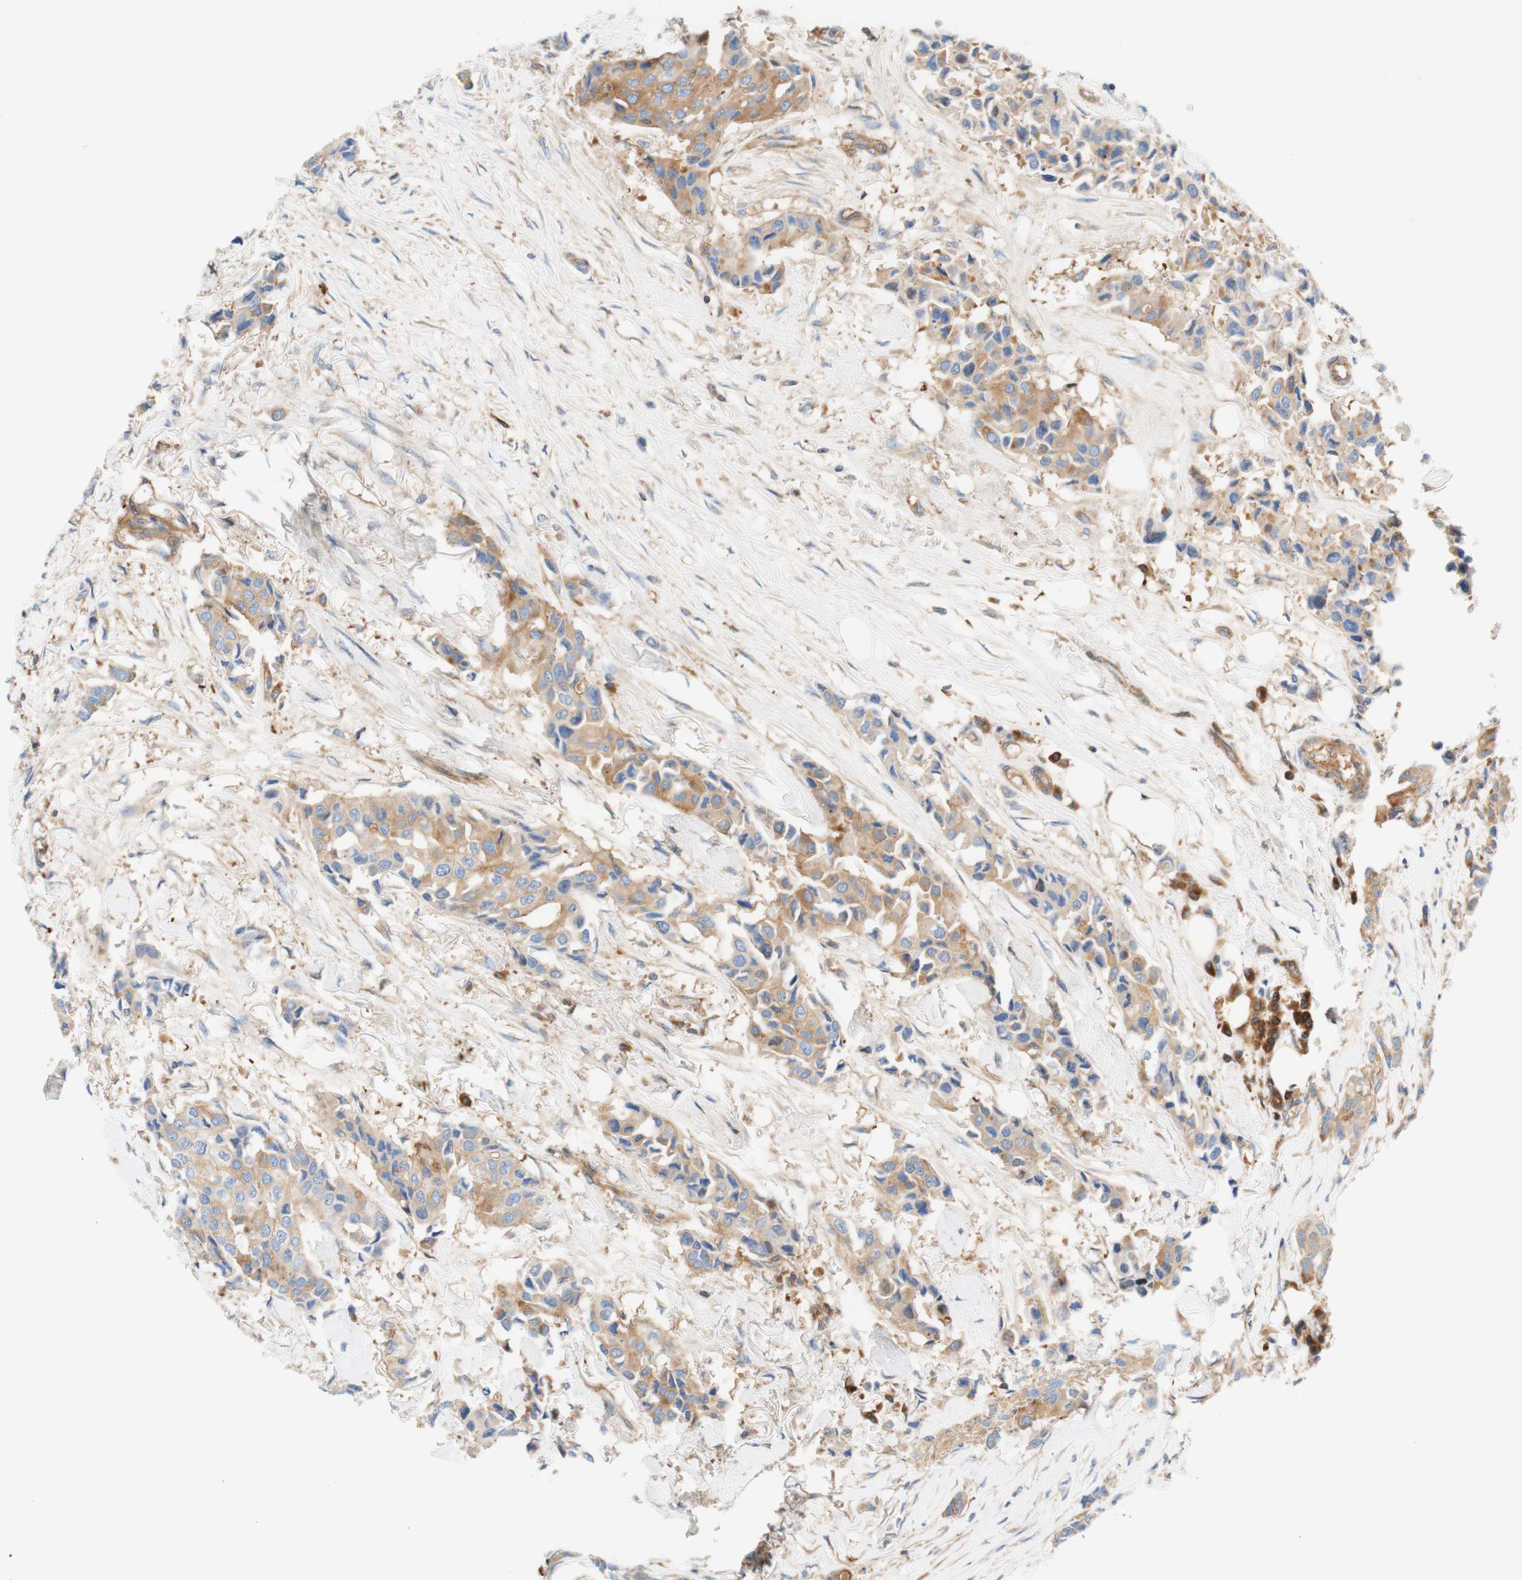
{"staining": {"intensity": "weak", "quantity": ">75%", "location": "cytoplasmic/membranous"}, "tissue": "breast cancer", "cell_type": "Tumor cells", "image_type": "cancer", "snomed": [{"axis": "morphology", "description": "Duct carcinoma"}, {"axis": "topography", "description": "Breast"}], "caption": "Immunohistochemistry of human invasive ductal carcinoma (breast) shows low levels of weak cytoplasmic/membranous staining in about >75% of tumor cells. The staining is performed using DAB brown chromogen to label protein expression. The nuclei are counter-stained blue using hematoxylin.", "gene": "STOM", "patient": {"sex": "female", "age": 80}}